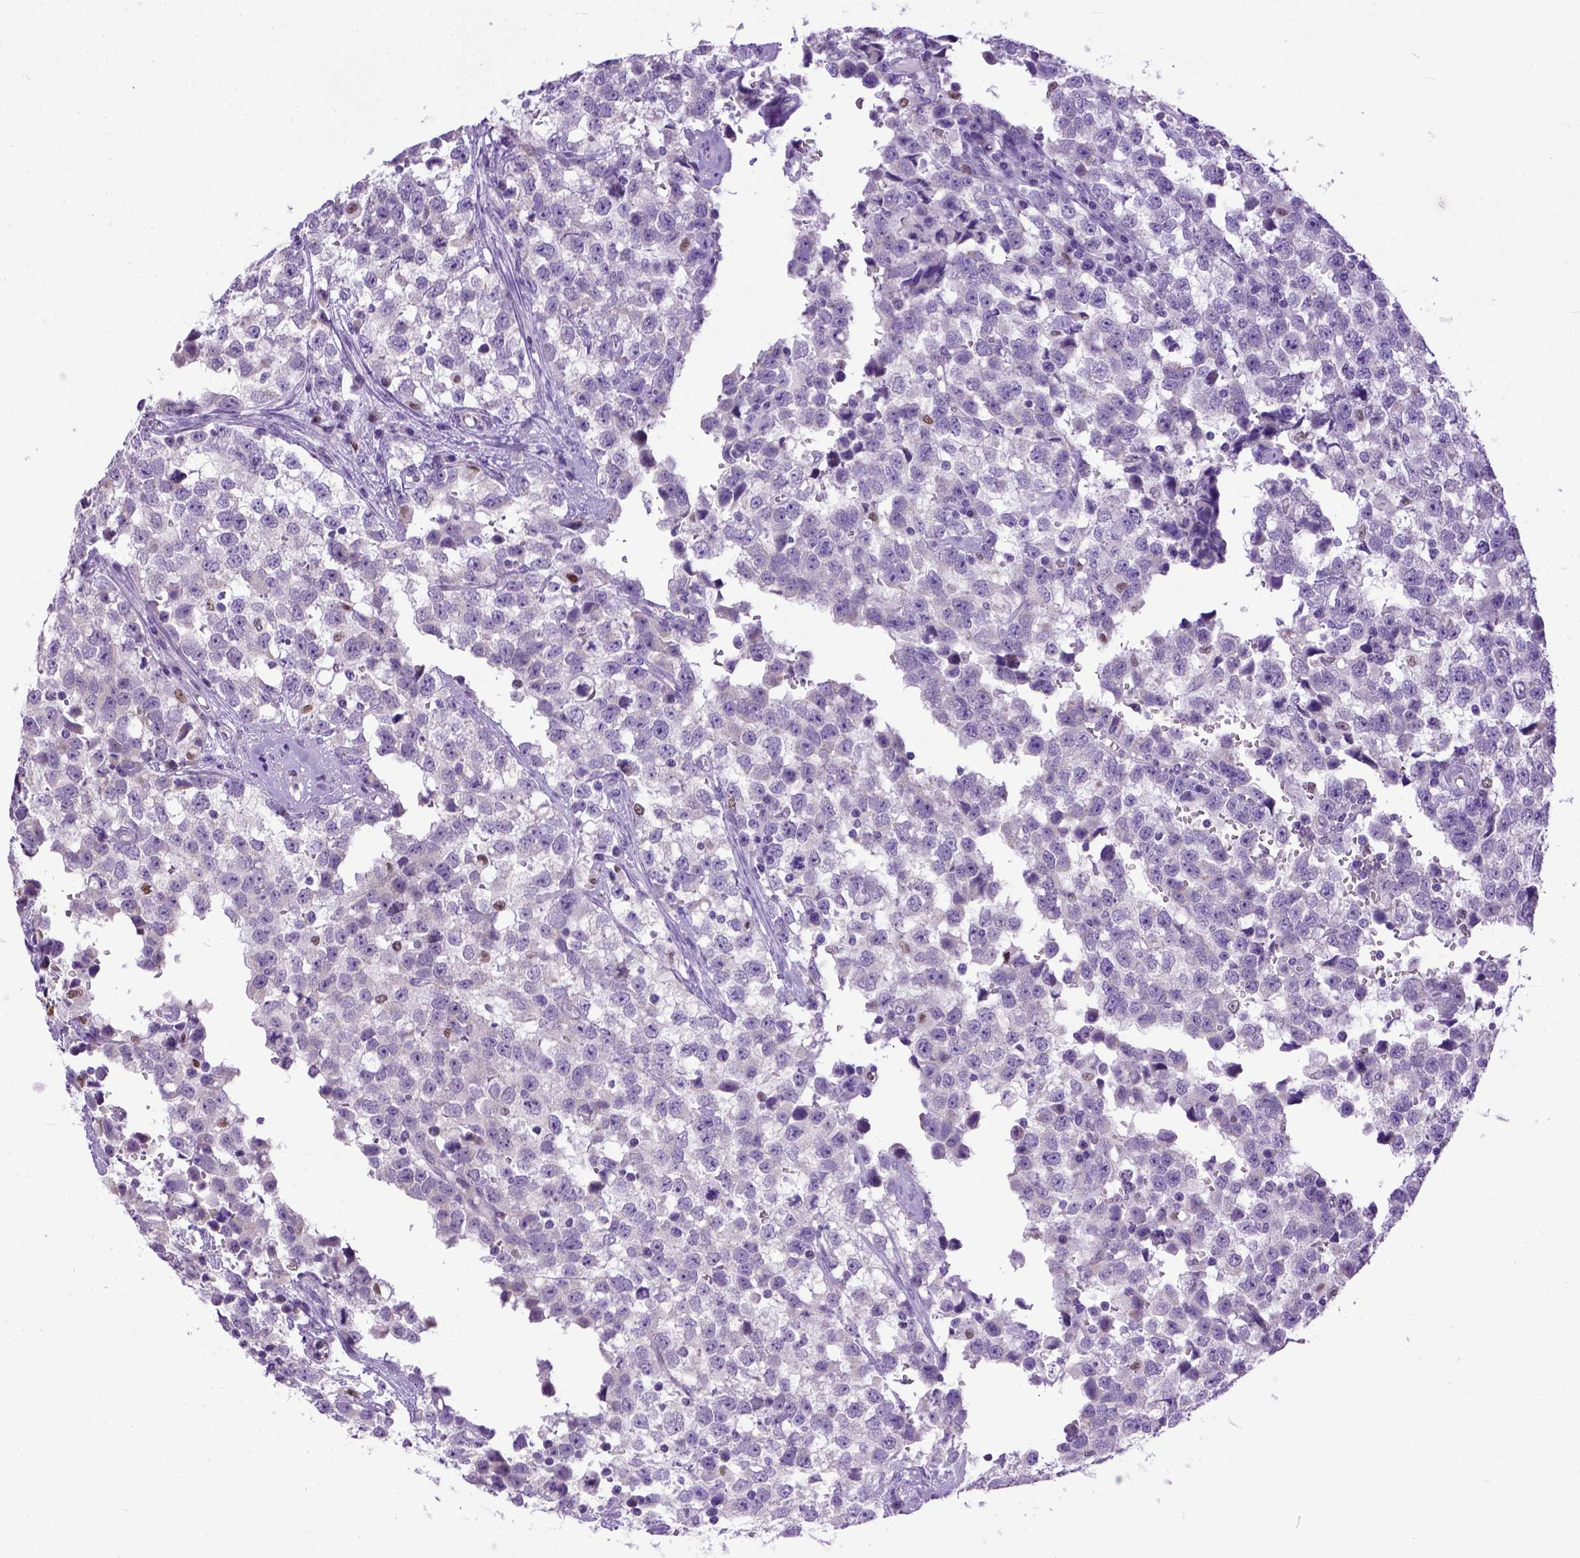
{"staining": {"intensity": "negative", "quantity": "none", "location": "none"}, "tissue": "testis cancer", "cell_type": "Tumor cells", "image_type": "cancer", "snomed": [{"axis": "morphology", "description": "Seminoma, NOS"}, {"axis": "topography", "description": "Testis"}], "caption": "High power microscopy image of an IHC photomicrograph of seminoma (testis), revealing no significant positivity in tumor cells.", "gene": "CRB1", "patient": {"sex": "male", "age": 34}}